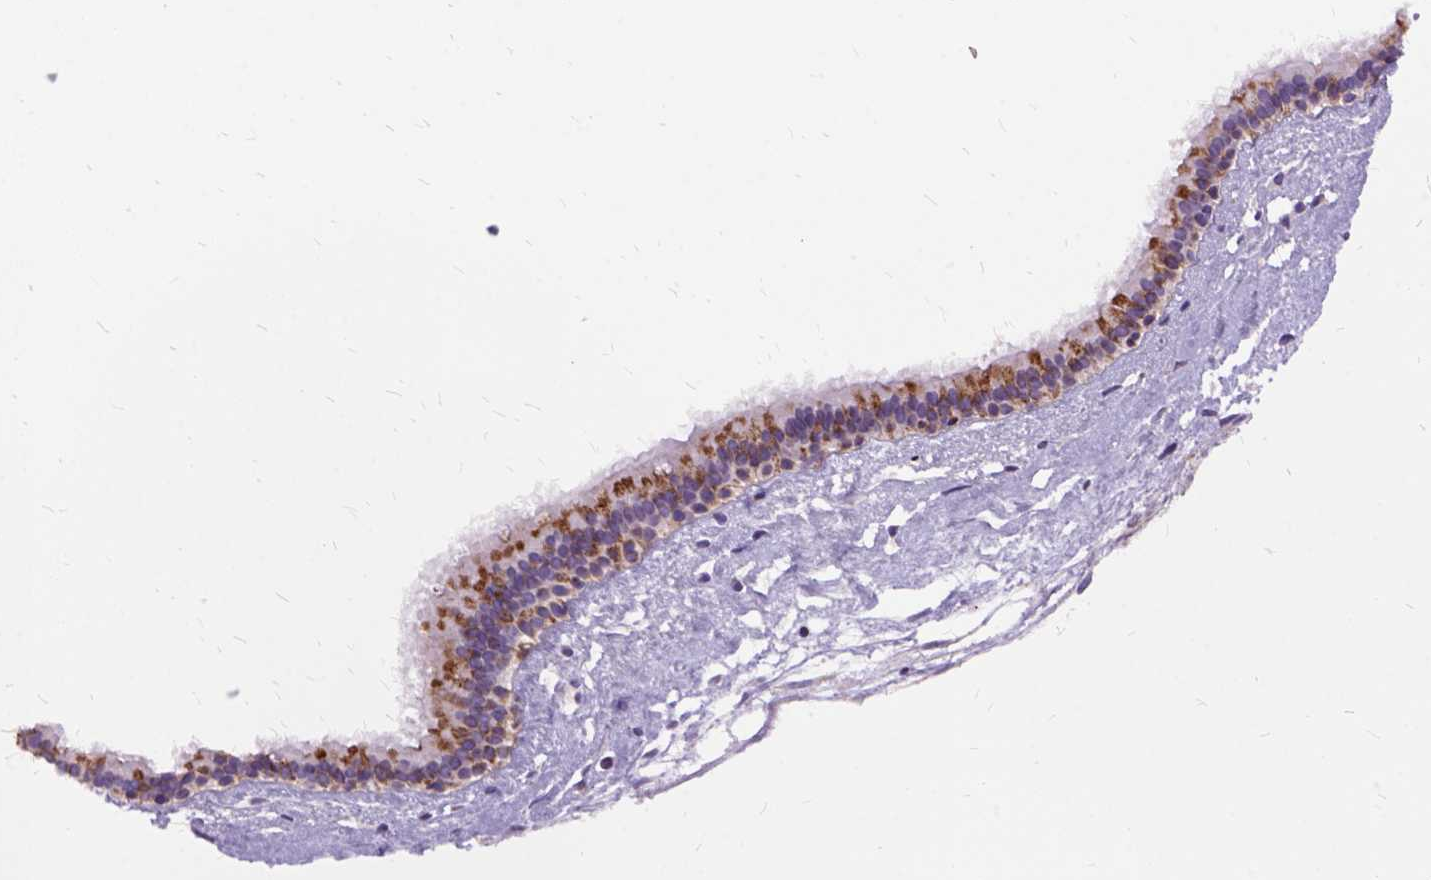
{"staining": {"intensity": "strong", "quantity": ">75%", "location": "cytoplasmic/membranous"}, "tissue": "nasopharynx", "cell_type": "Respiratory epithelial cells", "image_type": "normal", "snomed": [{"axis": "morphology", "description": "Normal tissue, NOS"}, {"axis": "topography", "description": "Nasopharynx"}], "caption": "A brown stain shows strong cytoplasmic/membranous expression of a protein in respiratory epithelial cells of unremarkable human nasopharynx. Immunohistochemistry (ihc) stains the protein in brown and the nuclei are stained blue.", "gene": "OXCT1", "patient": {"sex": "male", "age": 24}}